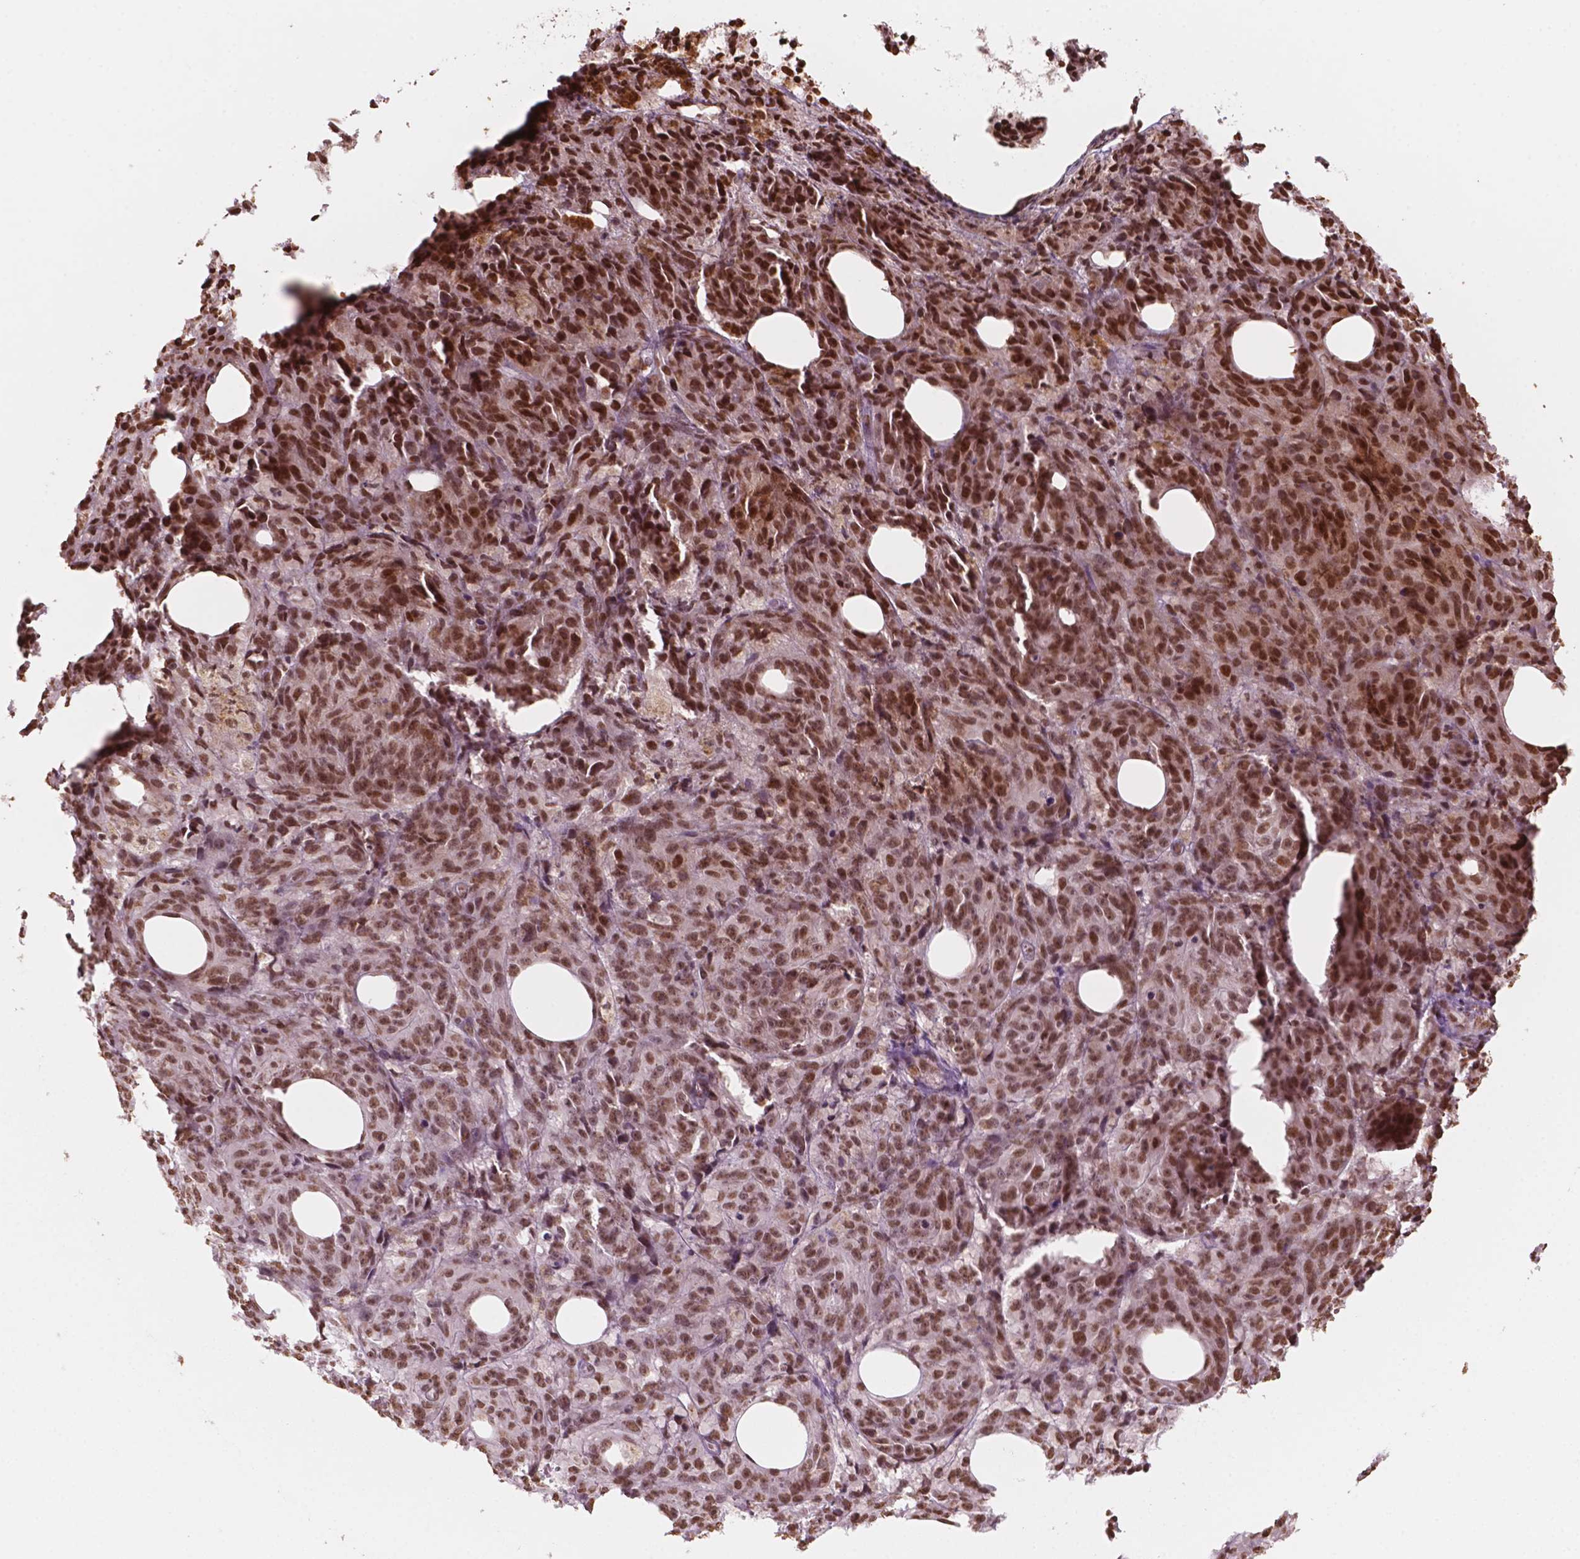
{"staining": {"intensity": "strong", "quantity": ">75%", "location": "nuclear"}, "tissue": "melanoma", "cell_type": "Tumor cells", "image_type": "cancer", "snomed": [{"axis": "morphology", "description": "Malignant melanoma, NOS"}, {"axis": "topography", "description": "Skin"}], "caption": "Malignant melanoma stained with immunohistochemistry (IHC) exhibits strong nuclear expression in approximately >75% of tumor cells. (DAB = brown stain, brightfield microscopy at high magnification).", "gene": "GTF3C5", "patient": {"sex": "female", "age": 34}}